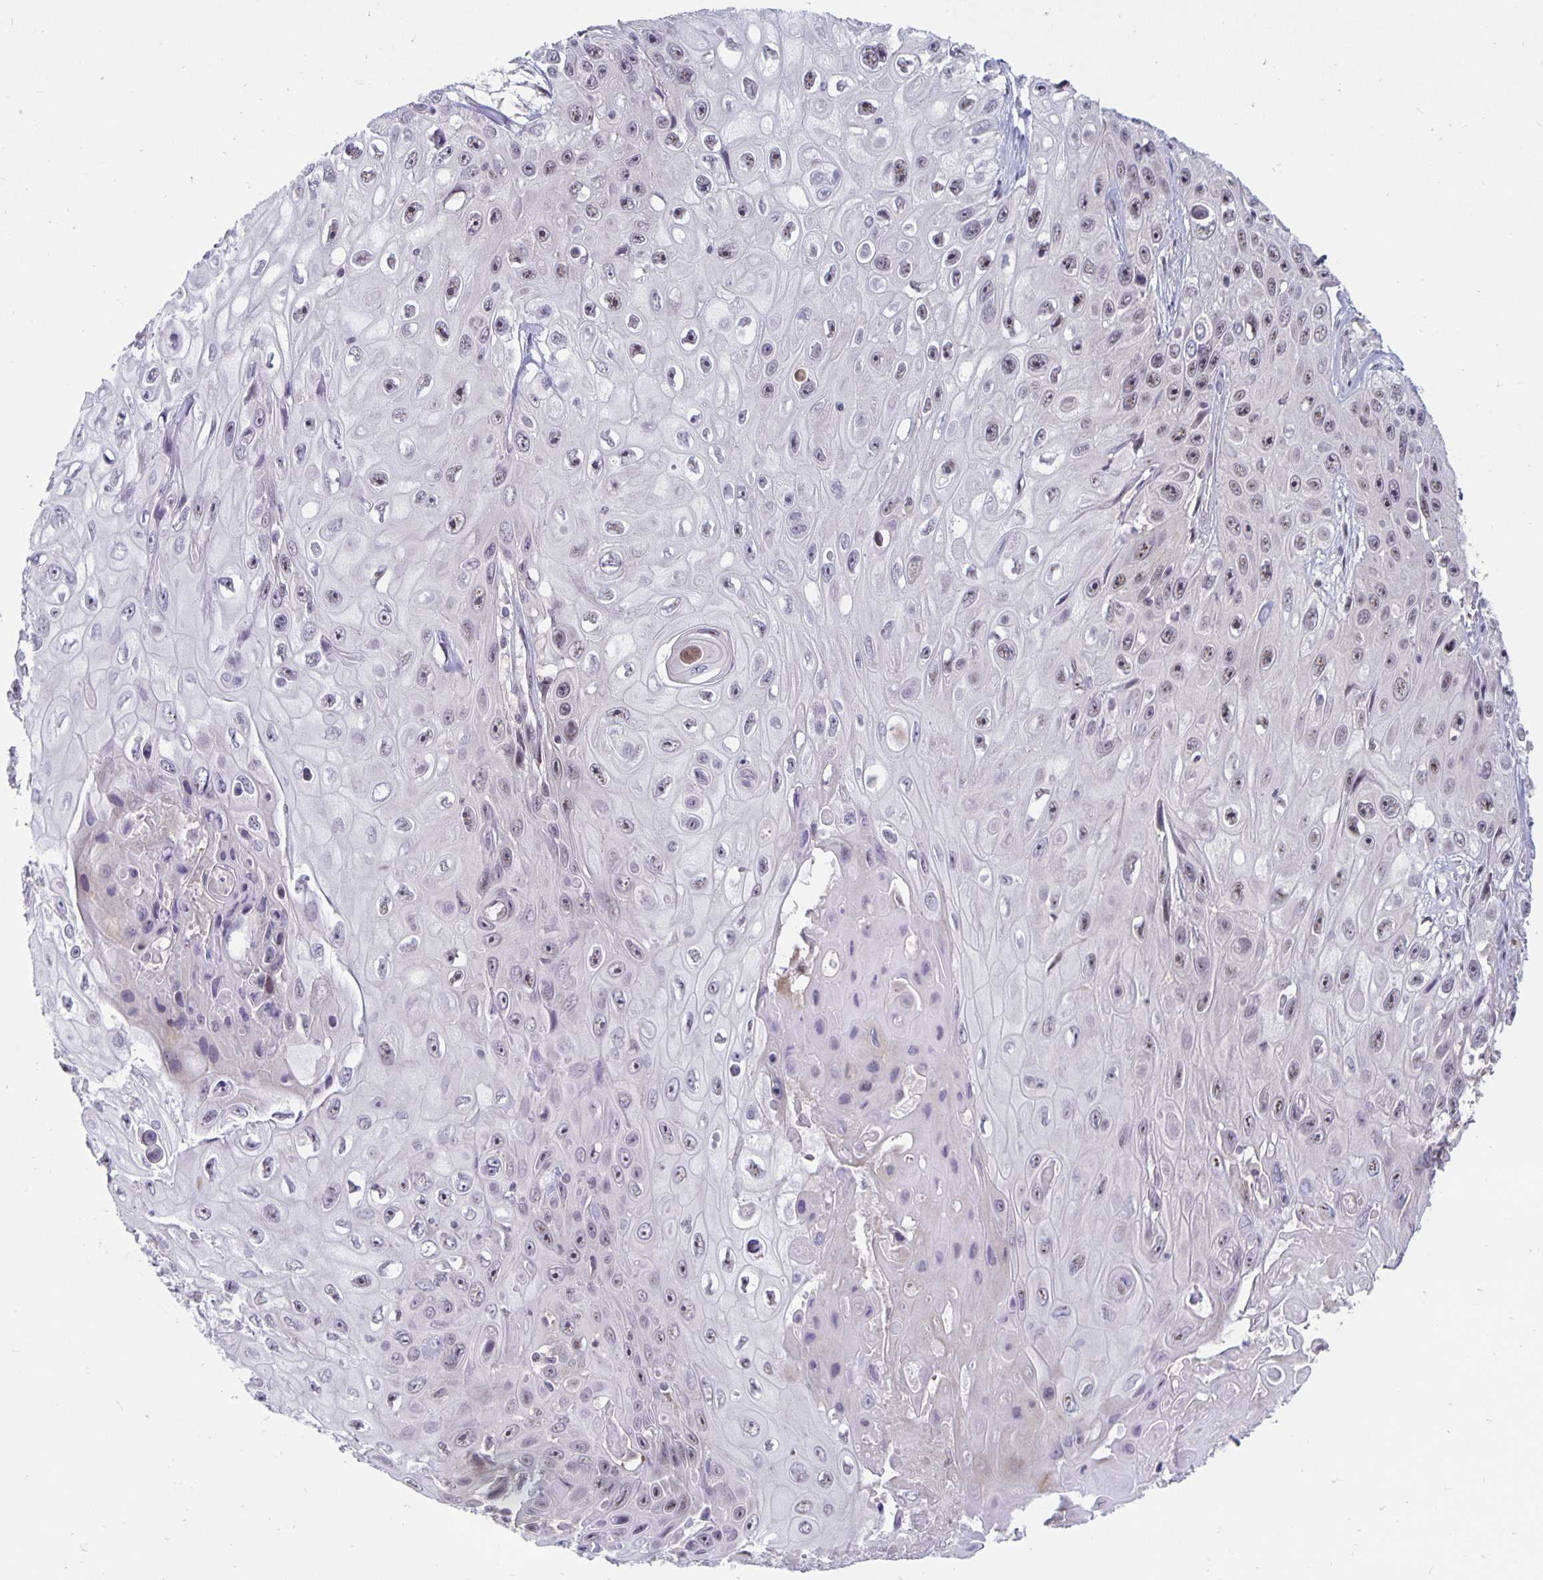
{"staining": {"intensity": "weak", "quantity": "25%-75%", "location": "nuclear"}, "tissue": "skin cancer", "cell_type": "Tumor cells", "image_type": "cancer", "snomed": [{"axis": "morphology", "description": "Squamous cell carcinoma, NOS"}, {"axis": "topography", "description": "Skin"}], "caption": "A micrograph showing weak nuclear positivity in about 25%-75% of tumor cells in skin squamous cell carcinoma, as visualized by brown immunohistochemical staining.", "gene": "EXOC6B", "patient": {"sex": "male", "age": 82}}